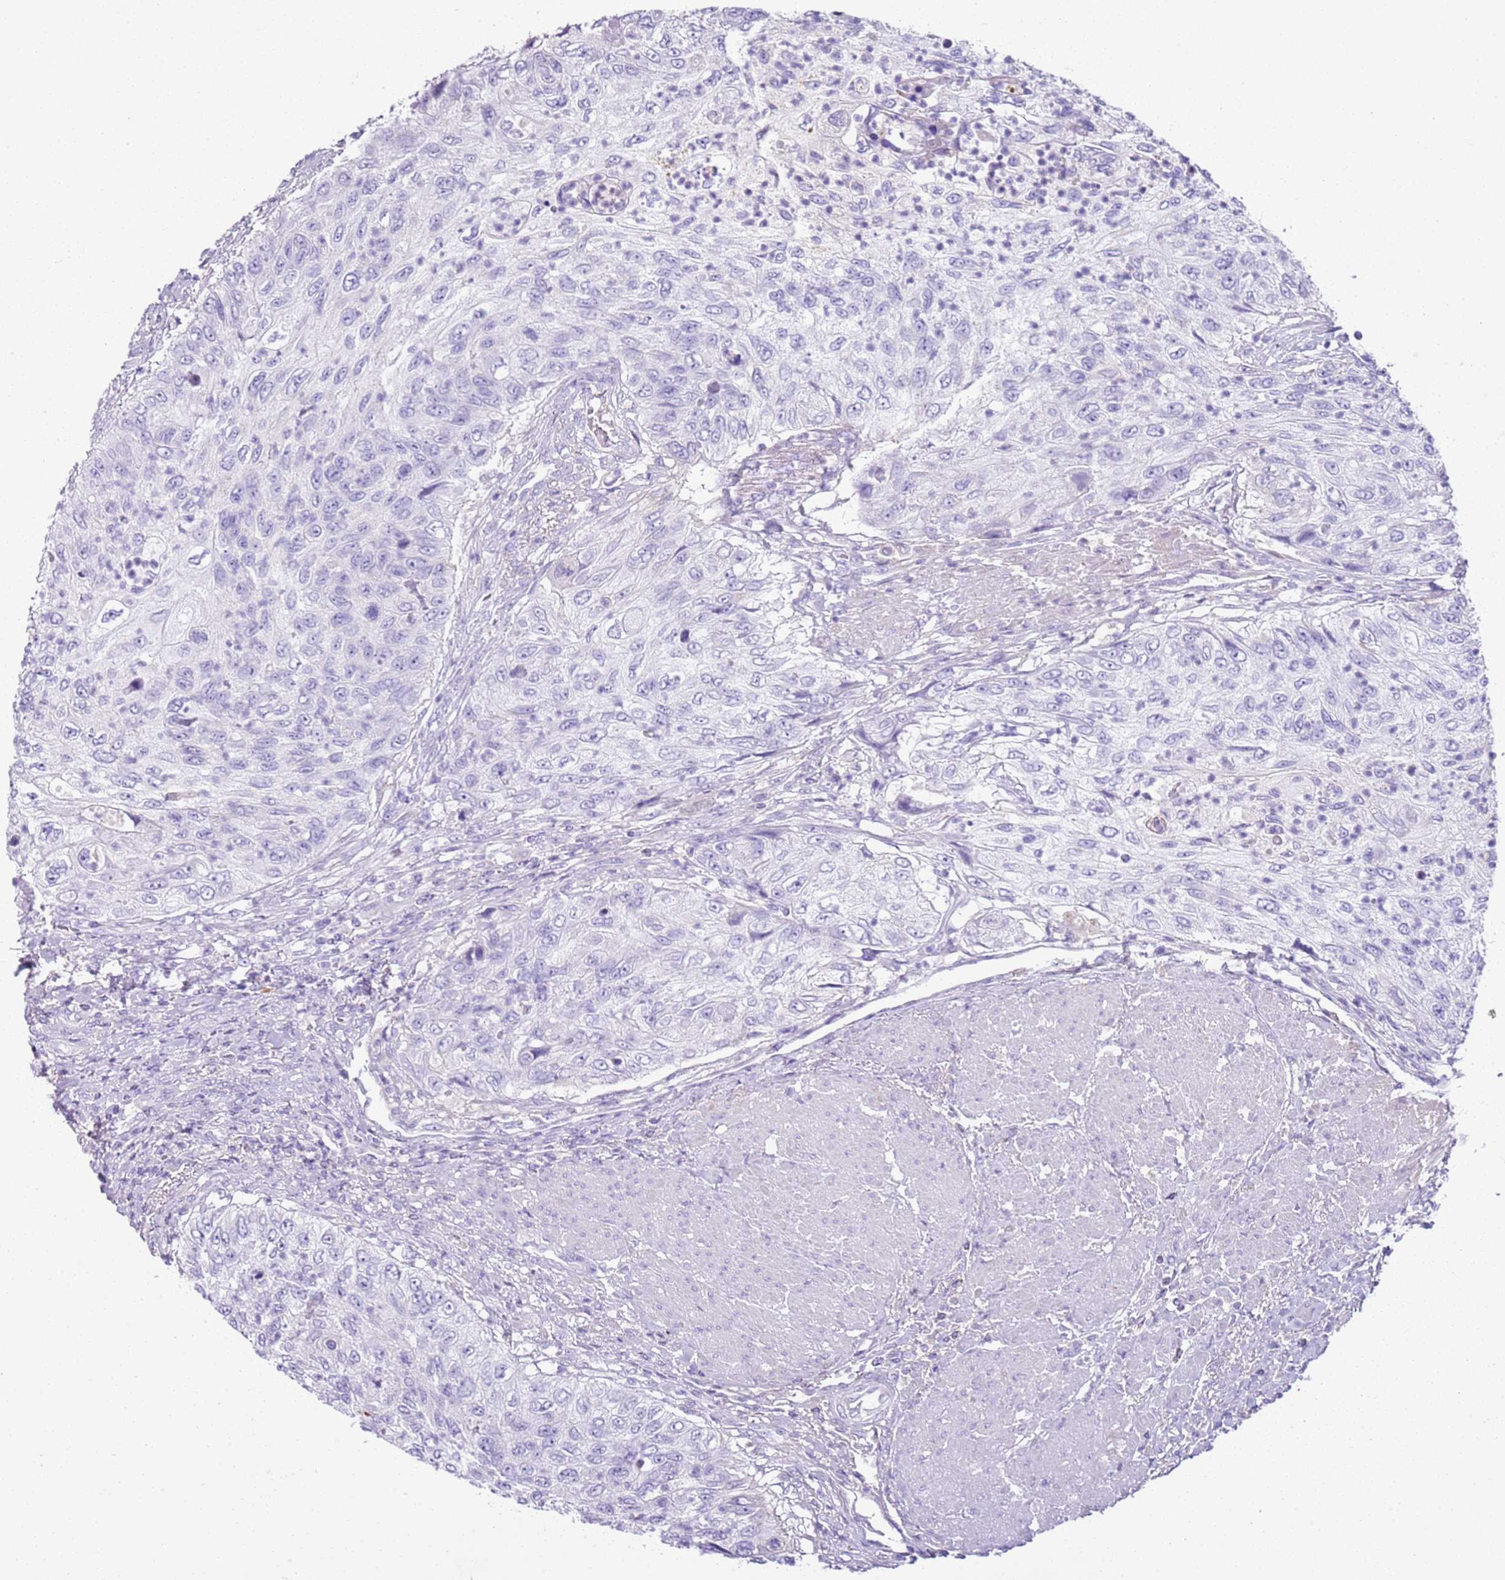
{"staining": {"intensity": "negative", "quantity": "none", "location": "none"}, "tissue": "urothelial cancer", "cell_type": "Tumor cells", "image_type": "cancer", "snomed": [{"axis": "morphology", "description": "Urothelial carcinoma, High grade"}, {"axis": "topography", "description": "Urinary bladder"}], "caption": "A histopathology image of urothelial cancer stained for a protein exhibits no brown staining in tumor cells.", "gene": "IGKV3D-11", "patient": {"sex": "female", "age": 60}}